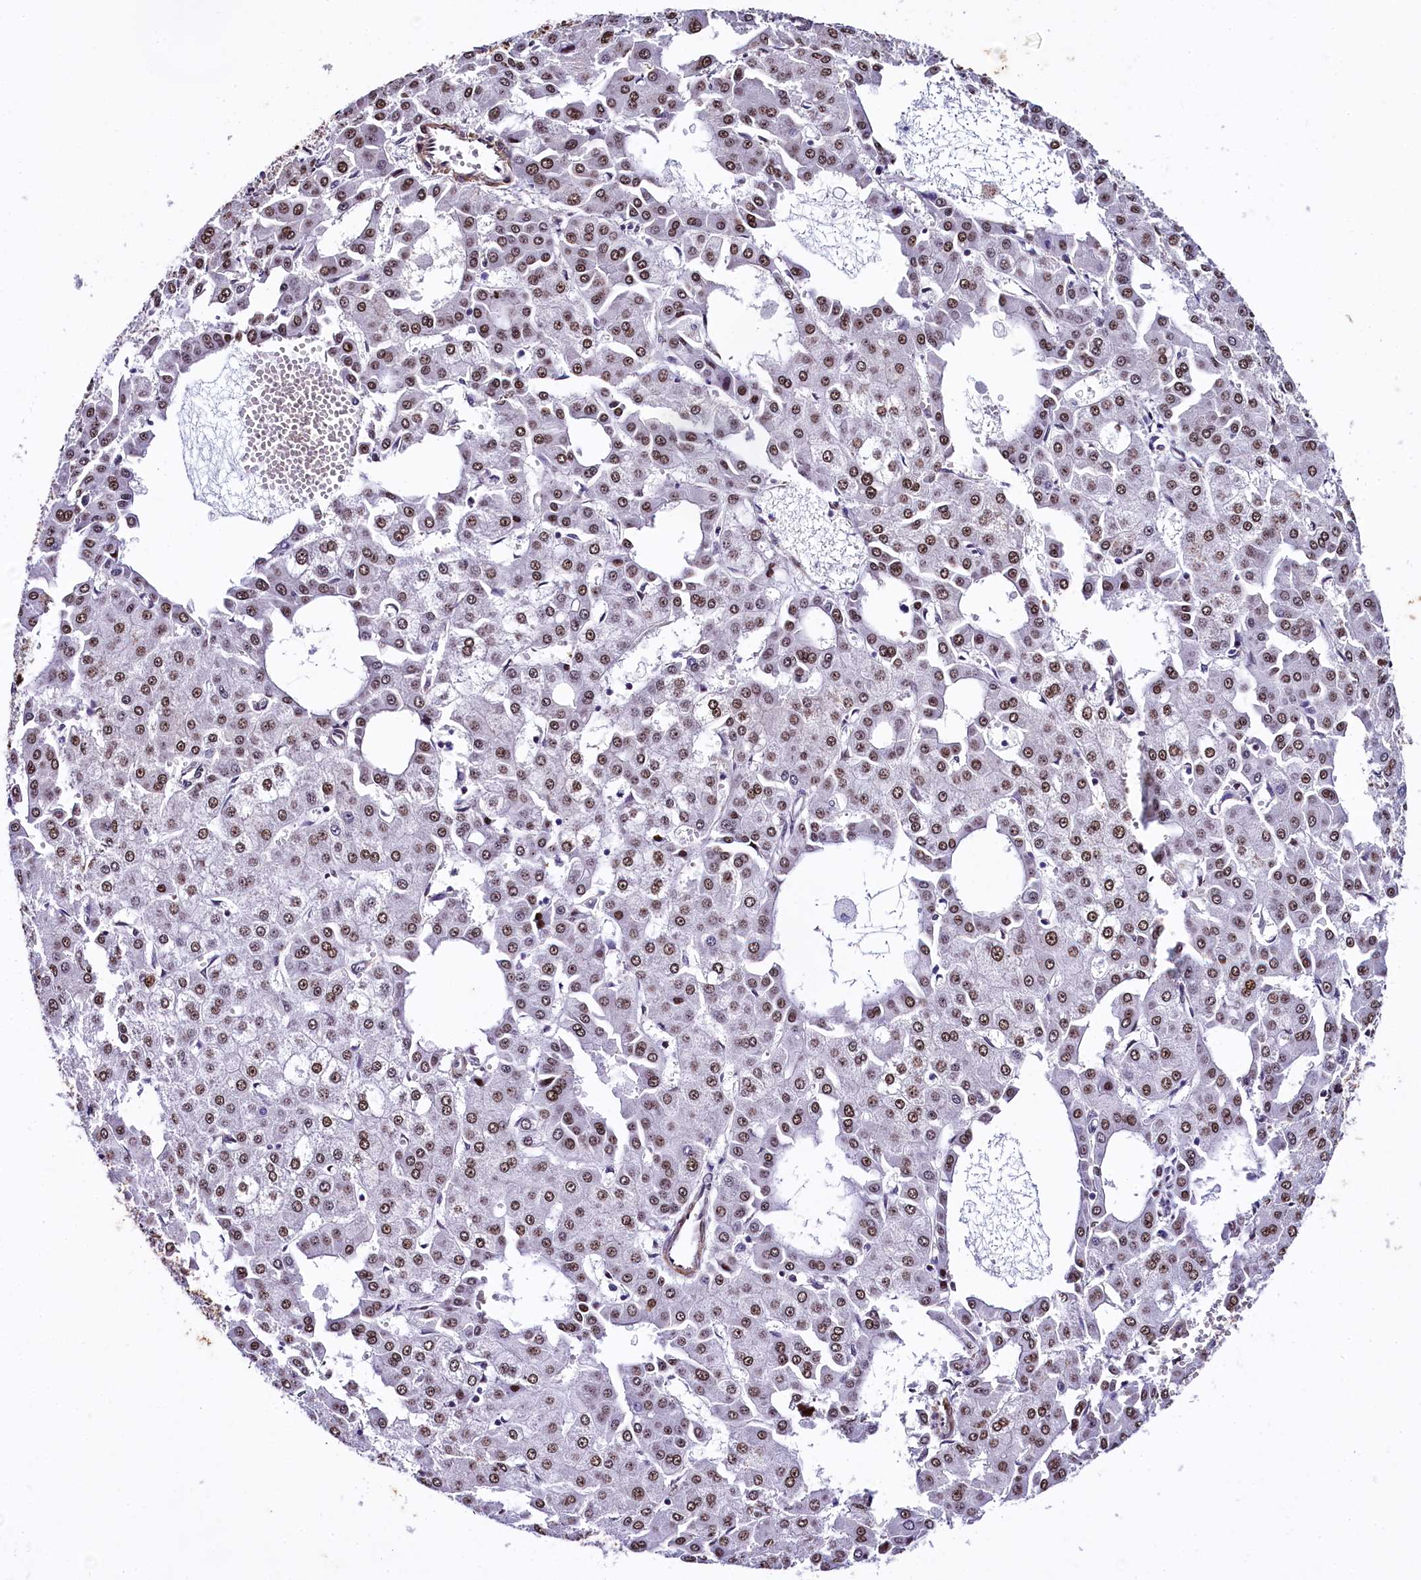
{"staining": {"intensity": "moderate", "quantity": ">75%", "location": "nuclear"}, "tissue": "liver cancer", "cell_type": "Tumor cells", "image_type": "cancer", "snomed": [{"axis": "morphology", "description": "Carcinoma, Hepatocellular, NOS"}, {"axis": "topography", "description": "Liver"}], "caption": "An IHC photomicrograph of tumor tissue is shown. Protein staining in brown labels moderate nuclear positivity in liver hepatocellular carcinoma within tumor cells.", "gene": "SAMD10", "patient": {"sex": "male", "age": 47}}